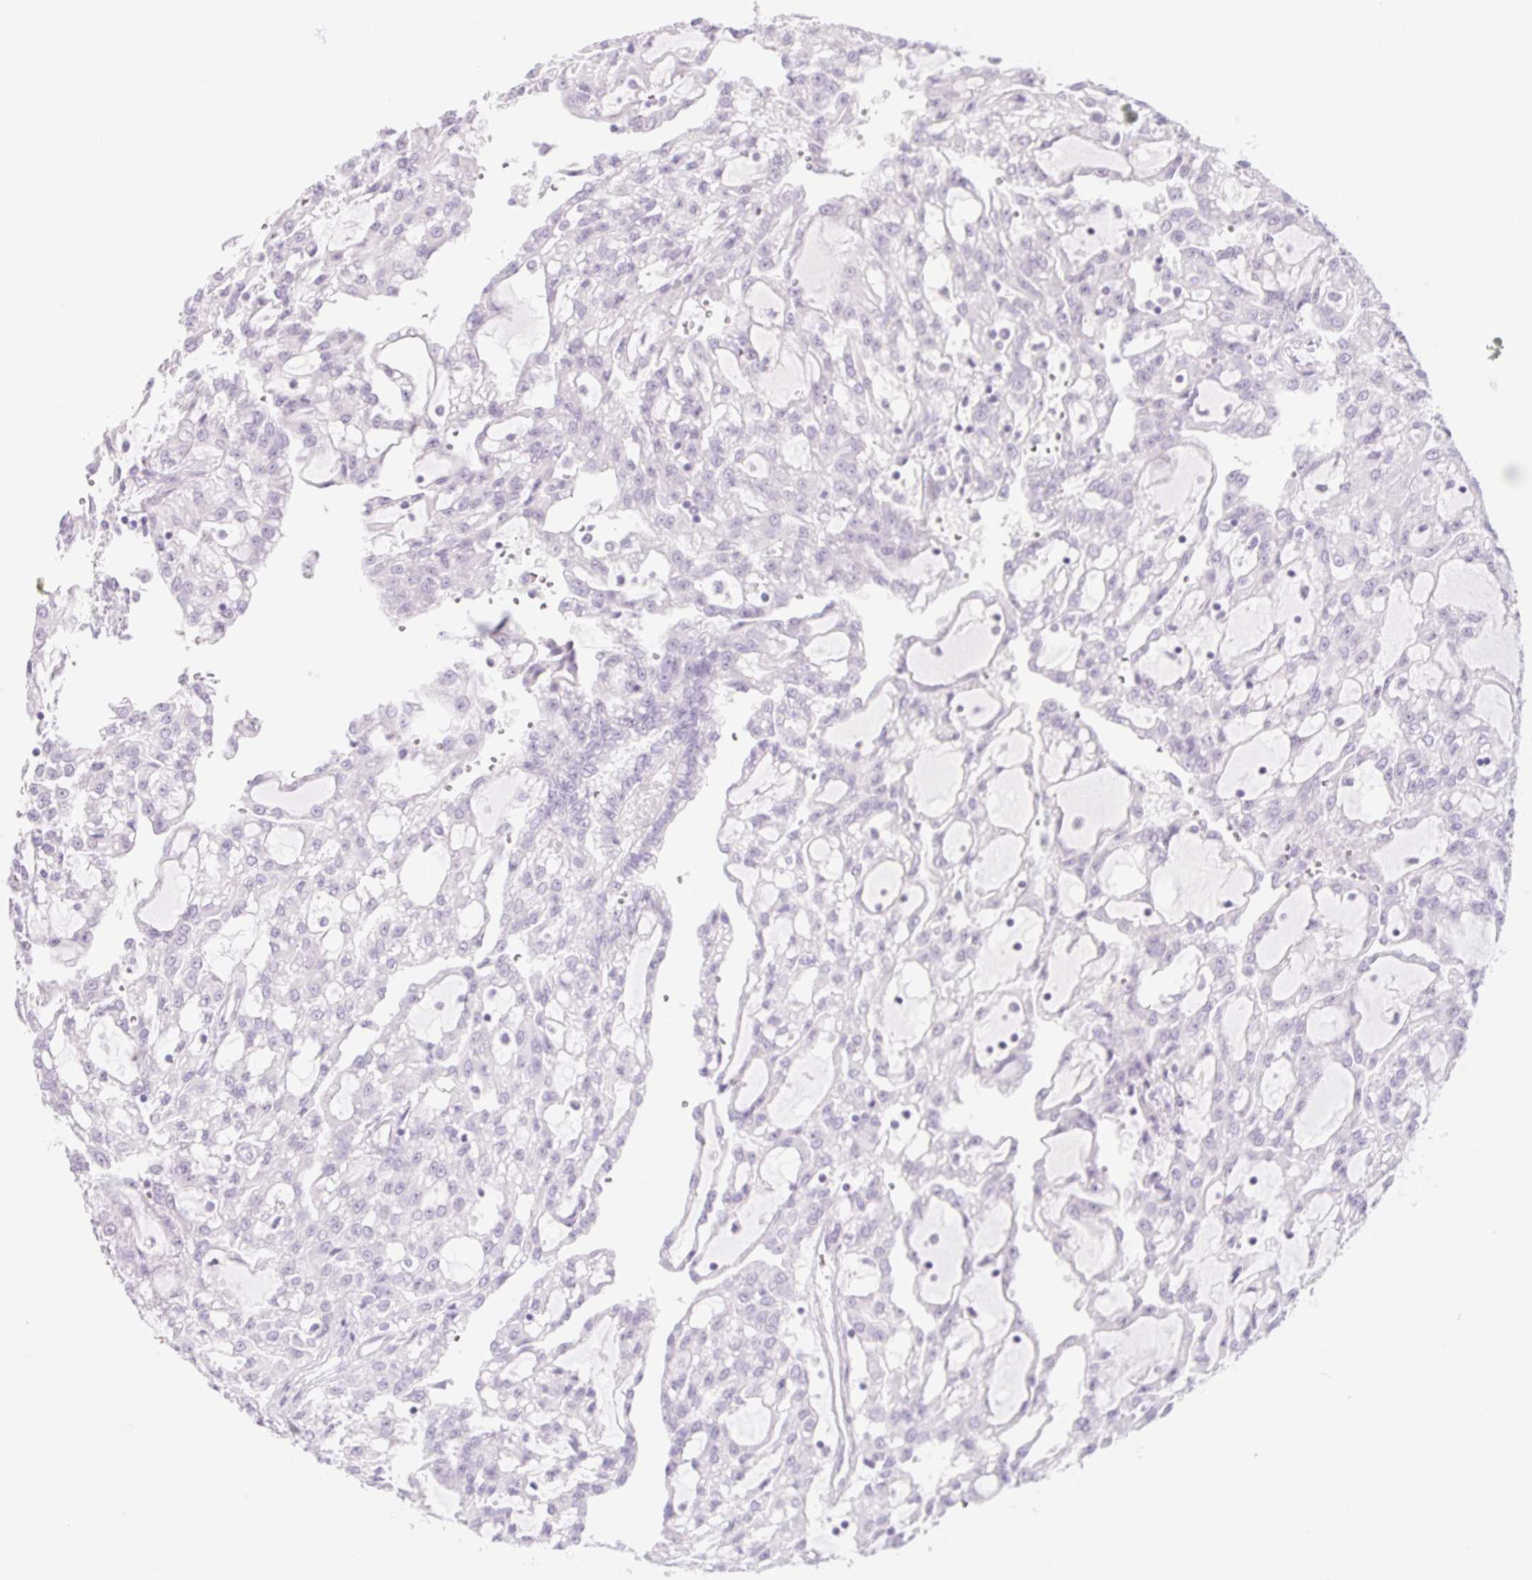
{"staining": {"intensity": "negative", "quantity": "none", "location": "none"}, "tissue": "renal cancer", "cell_type": "Tumor cells", "image_type": "cancer", "snomed": [{"axis": "morphology", "description": "Adenocarcinoma, NOS"}, {"axis": "topography", "description": "Kidney"}], "caption": "DAB (3,3'-diaminobenzidine) immunohistochemical staining of adenocarcinoma (renal) exhibits no significant positivity in tumor cells.", "gene": "SPRR3", "patient": {"sex": "male", "age": 63}}